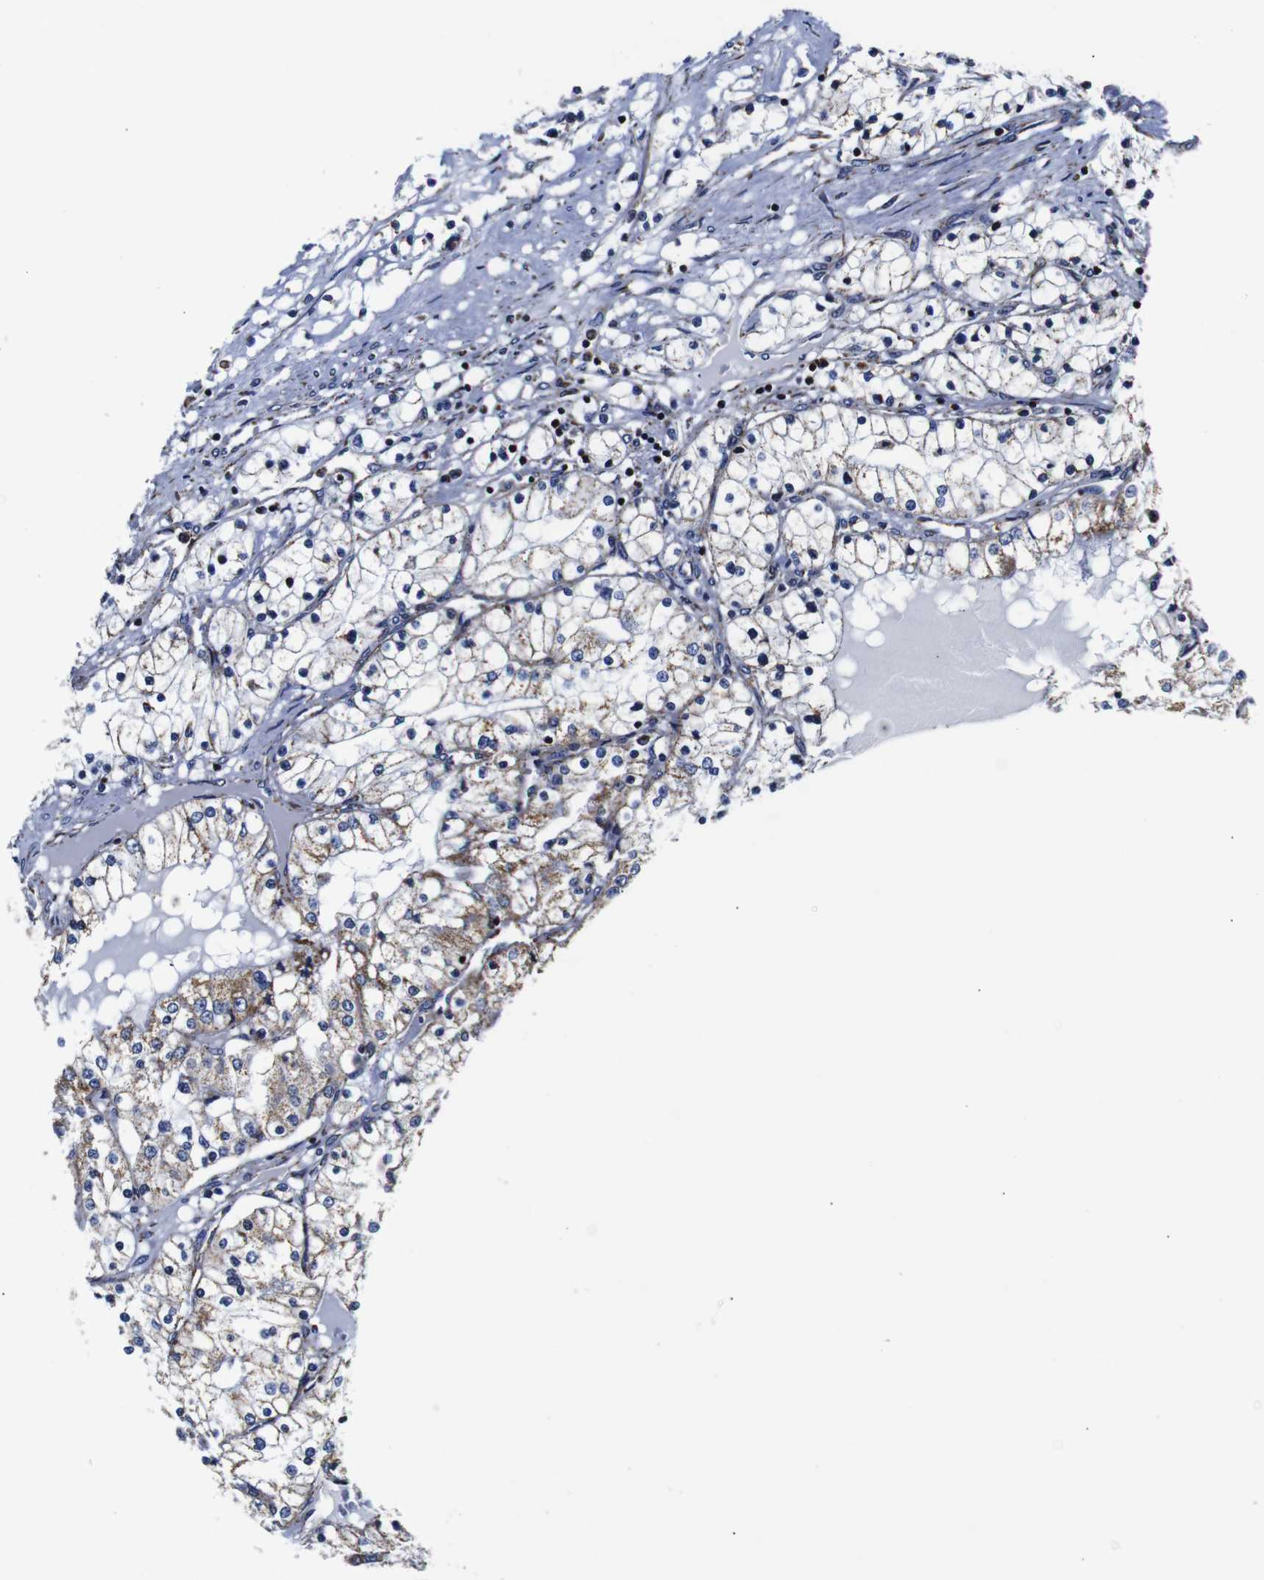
{"staining": {"intensity": "moderate", "quantity": "<25%", "location": "cytoplasmic/membranous"}, "tissue": "renal cancer", "cell_type": "Tumor cells", "image_type": "cancer", "snomed": [{"axis": "morphology", "description": "Adenocarcinoma, NOS"}, {"axis": "topography", "description": "Kidney"}], "caption": "High-magnification brightfield microscopy of renal cancer stained with DAB (brown) and counterstained with hematoxylin (blue). tumor cells exhibit moderate cytoplasmic/membranous expression is identified in about<25% of cells. The protein of interest is stained brown, and the nuclei are stained in blue (DAB IHC with brightfield microscopy, high magnification).", "gene": "FKBP9", "patient": {"sex": "male", "age": 68}}